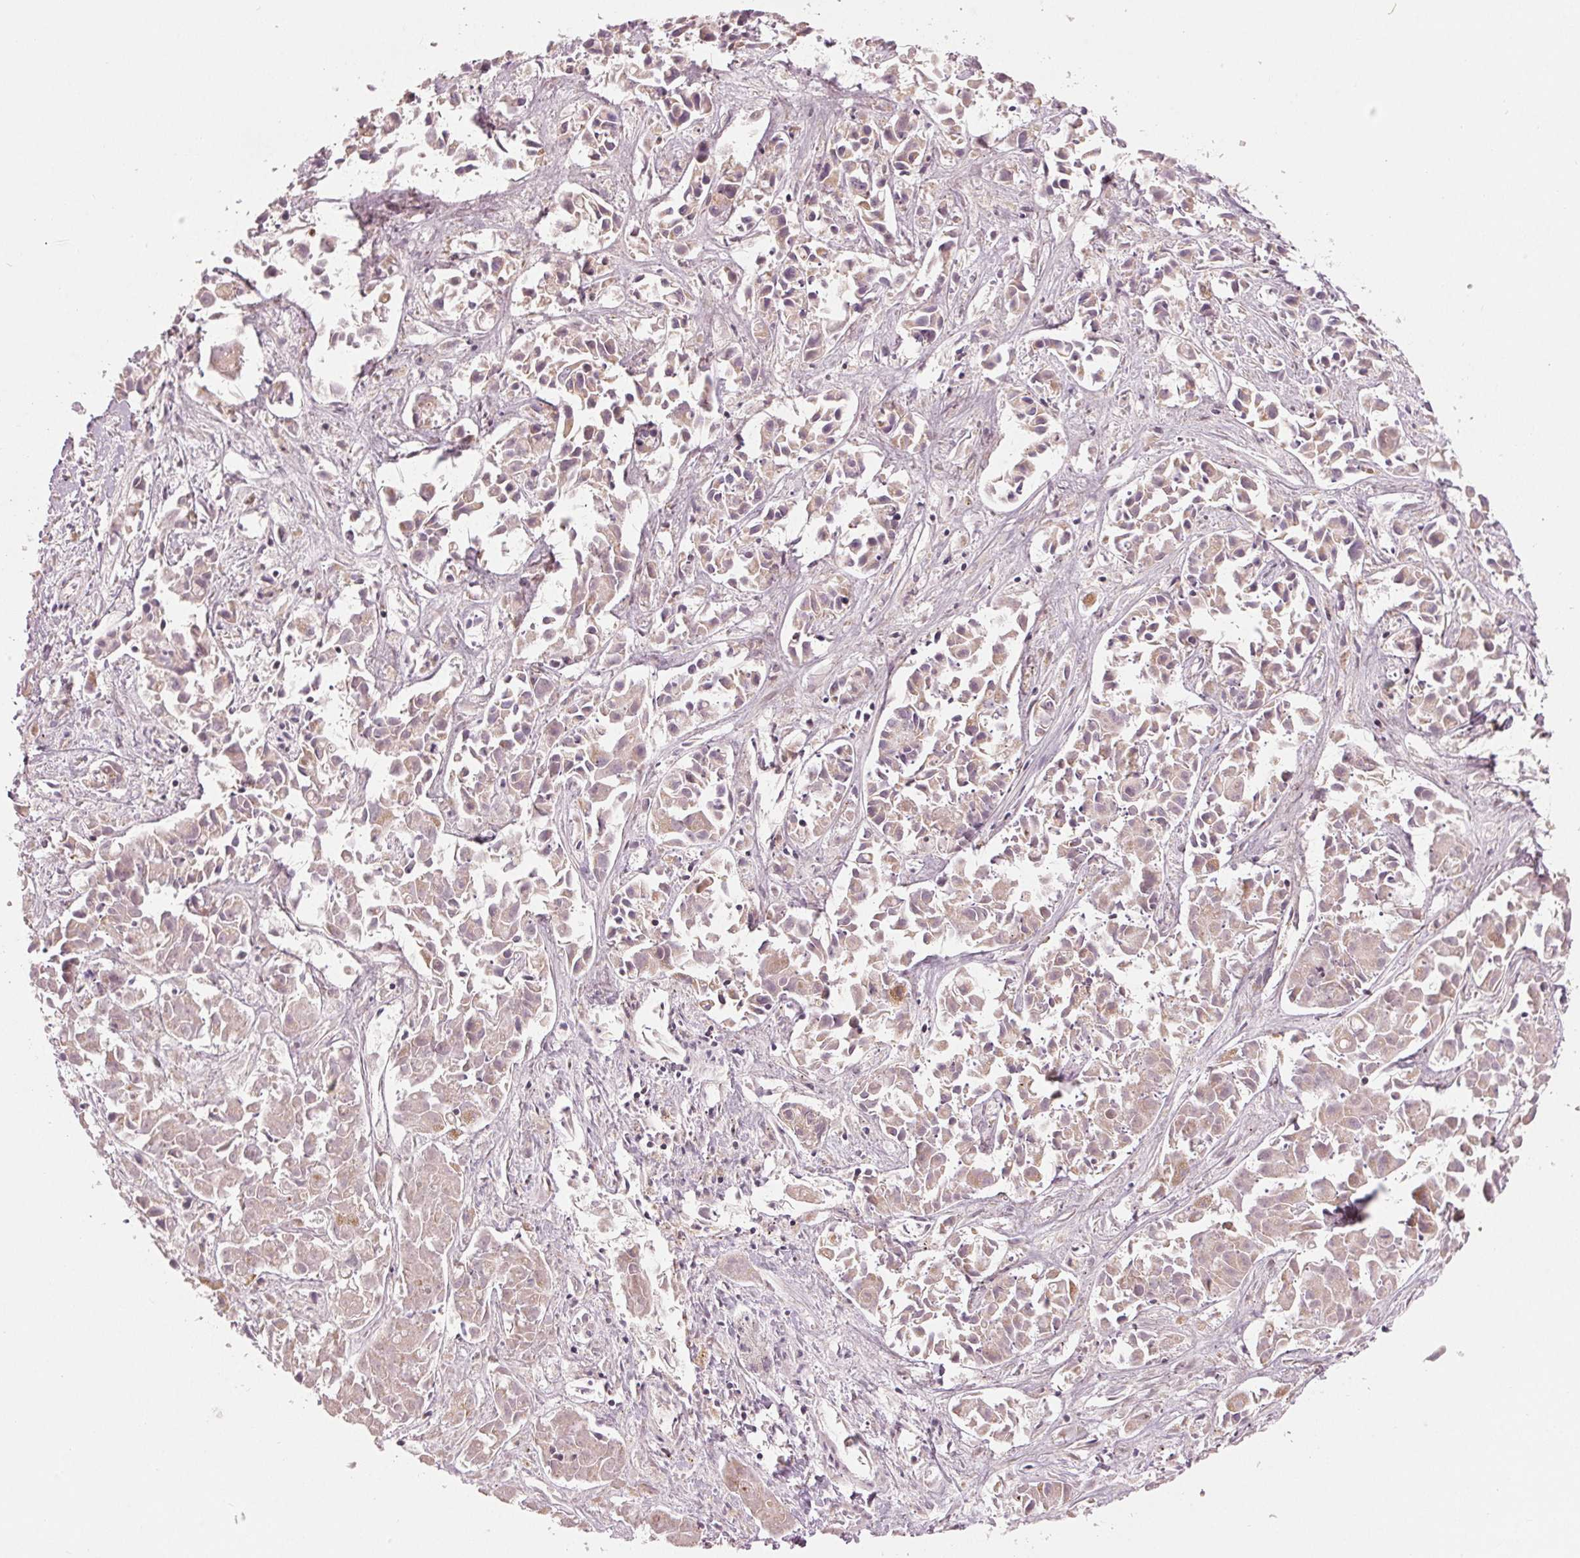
{"staining": {"intensity": "negative", "quantity": "none", "location": "none"}, "tissue": "liver cancer", "cell_type": "Tumor cells", "image_type": "cancer", "snomed": [{"axis": "morphology", "description": "Cholangiocarcinoma"}, {"axis": "topography", "description": "Liver"}], "caption": "High power microscopy photomicrograph of an immunohistochemistry photomicrograph of liver cancer (cholangiocarcinoma), revealing no significant staining in tumor cells.", "gene": "ZNF605", "patient": {"sex": "female", "age": 81}}